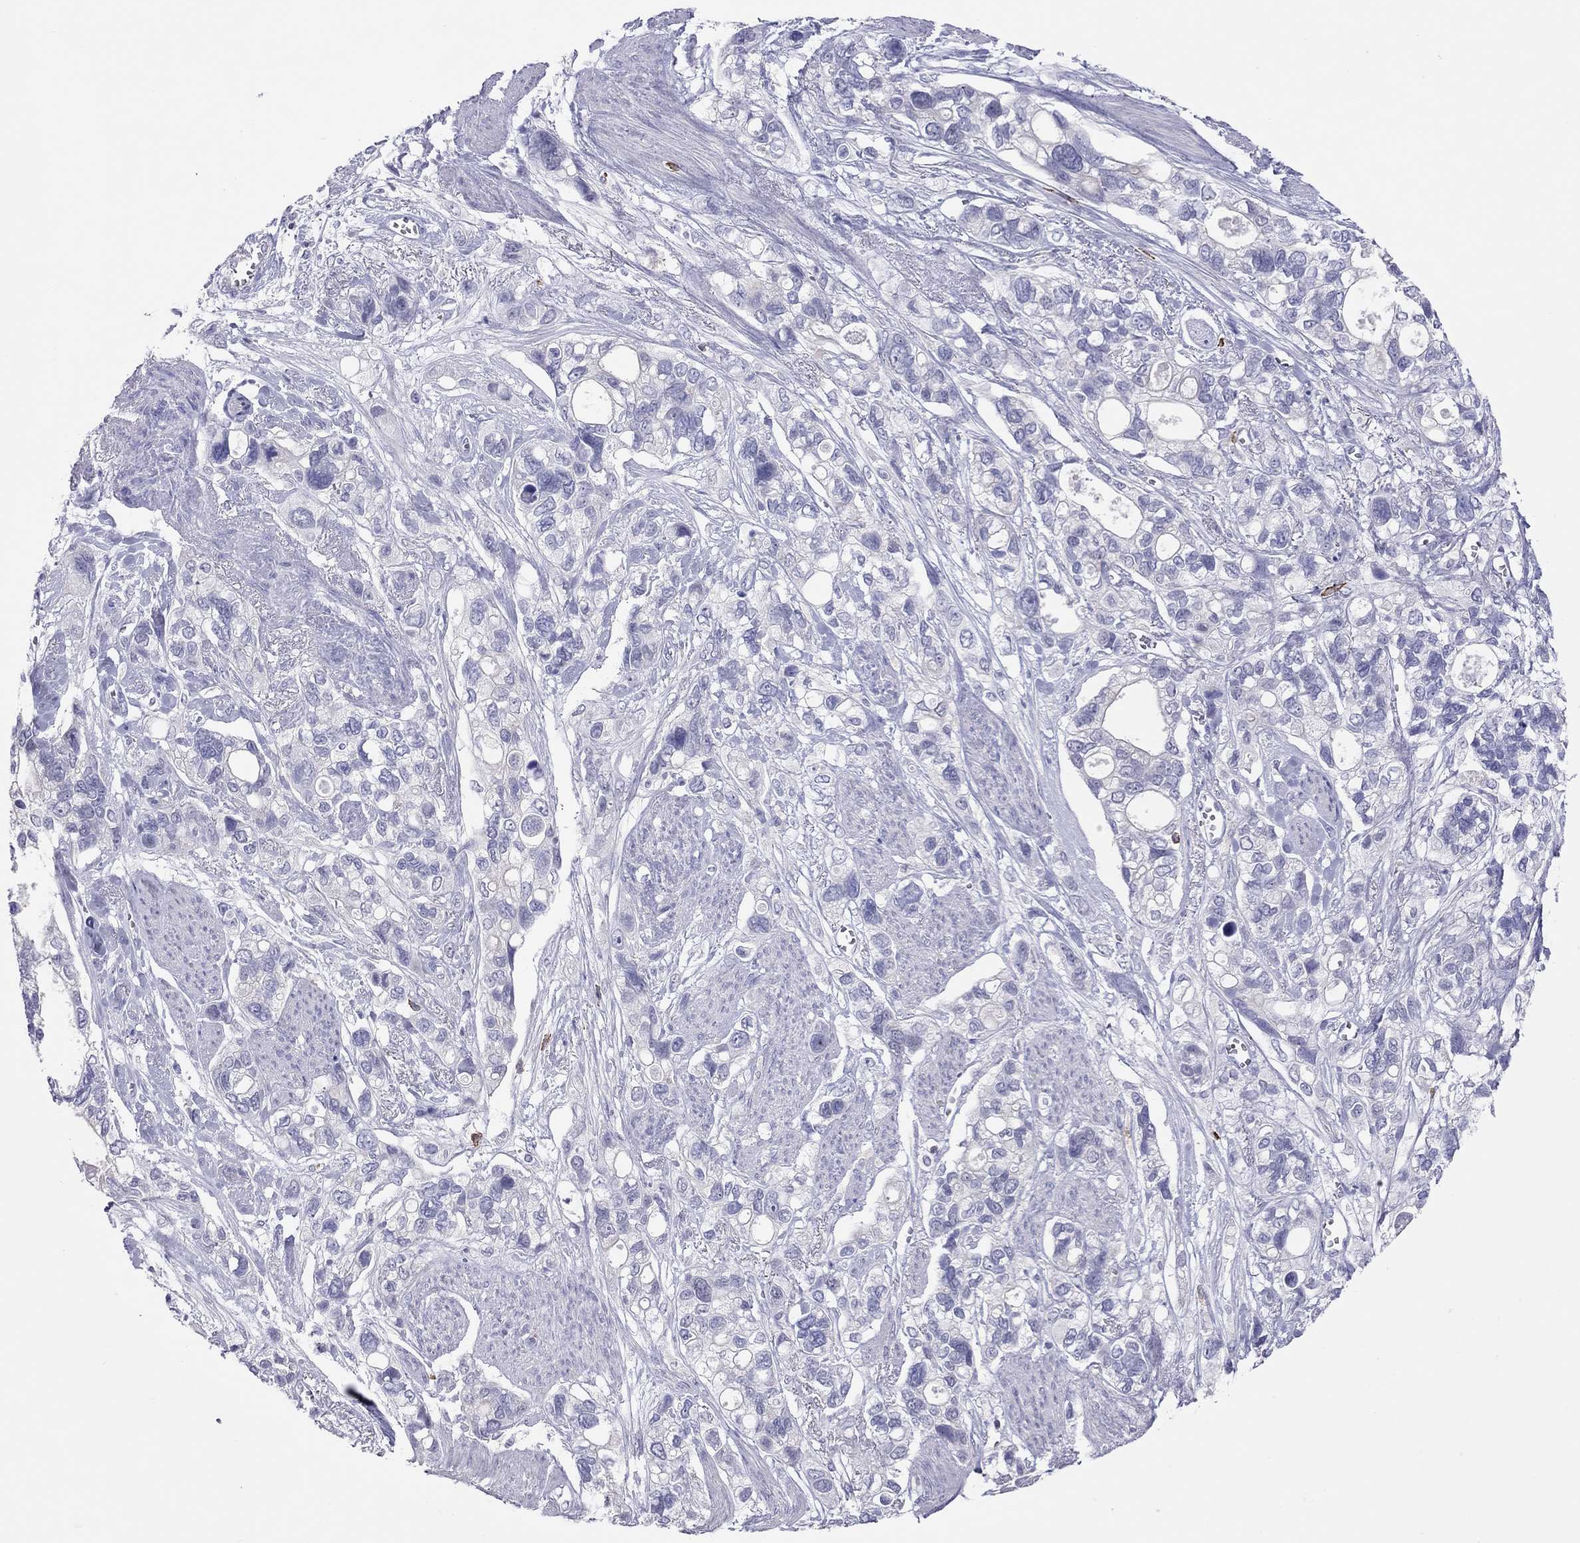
{"staining": {"intensity": "negative", "quantity": "none", "location": "none"}, "tissue": "stomach cancer", "cell_type": "Tumor cells", "image_type": "cancer", "snomed": [{"axis": "morphology", "description": "Adenocarcinoma, NOS"}, {"axis": "topography", "description": "Stomach, upper"}], "caption": "Stomach cancer stained for a protein using IHC reveals no positivity tumor cells.", "gene": "MND1", "patient": {"sex": "female", "age": 81}}